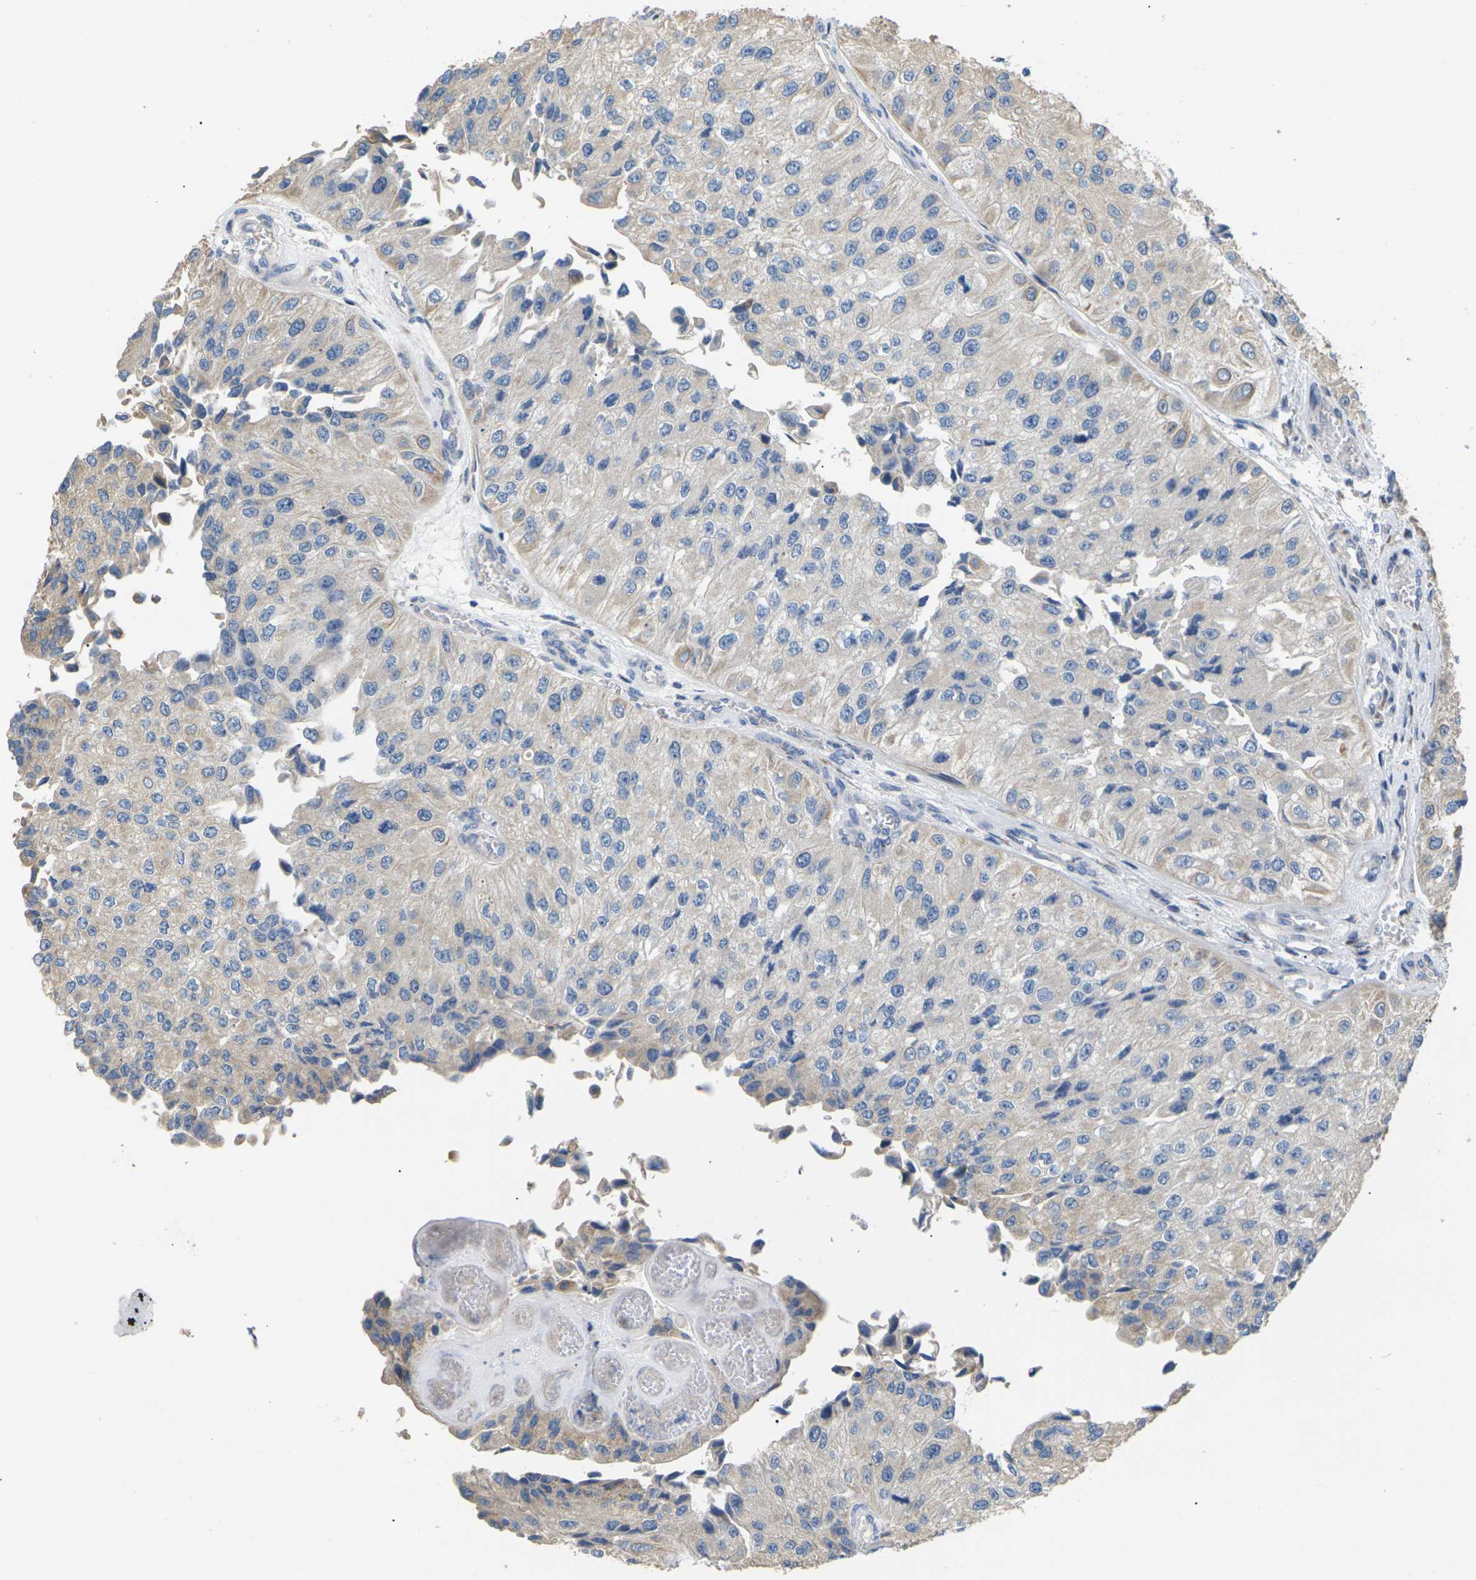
{"staining": {"intensity": "weak", "quantity": "<25%", "location": "cytoplasmic/membranous"}, "tissue": "urothelial cancer", "cell_type": "Tumor cells", "image_type": "cancer", "snomed": [{"axis": "morphology", "description": "Urothelial carcinoma, High grade"}, {"axis": "topography", "description": "Kidney"}, {"axis": "topography", "description": "Urinary bladder"}], "caption": "Immunohistochemistry (IHC) histopathology image of neoplastic tissue: human high-grade urothelial carcinoma stained with DAB (3,3'-diaminobenzidine) displays no significant protein staining in tumor cells.", "gene": "KLHDC8B", "patient": {"sex": "male", "age": 77}}